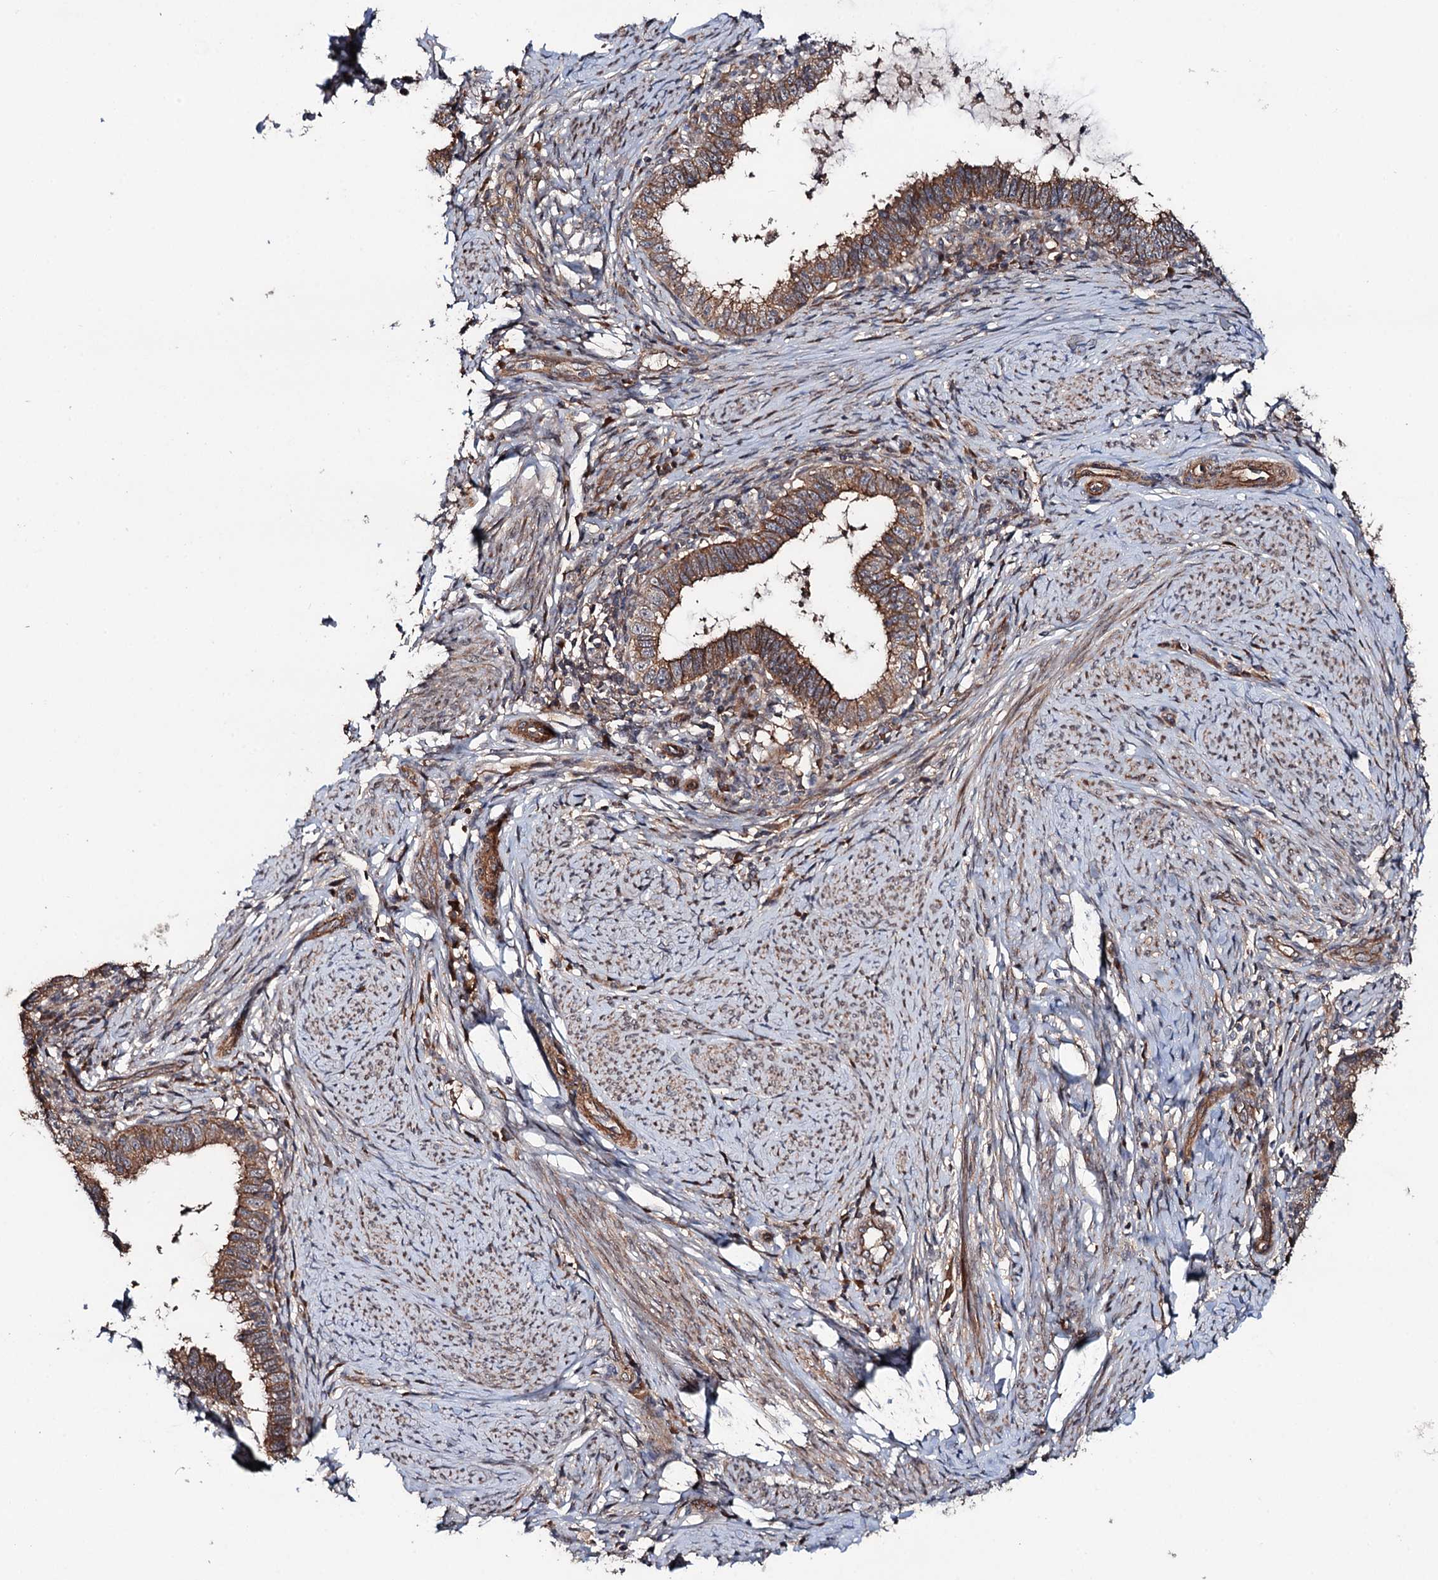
{"staining": {"intensity": "moderate", "quantity": ">75%", "location": "cytoplasmic/membranous"}, "tissue": "cervical cancer", "cell_type": "Tumor cells", "image_type": "cancer", "snomed": [{"axis": "morphology", "description": "Adenocarcinoma, NOS"}, {"axis": "topography", "description": "Cervix"}], "caption": "There is medium levels of moderate cytoplasmic/membranous expression in tumor cells of cervical cancer, as demonstrated by immunohistochemical staining (brown color).", "gene": "ADGRG4", "patient": {"sex": "female", "age": 36}}